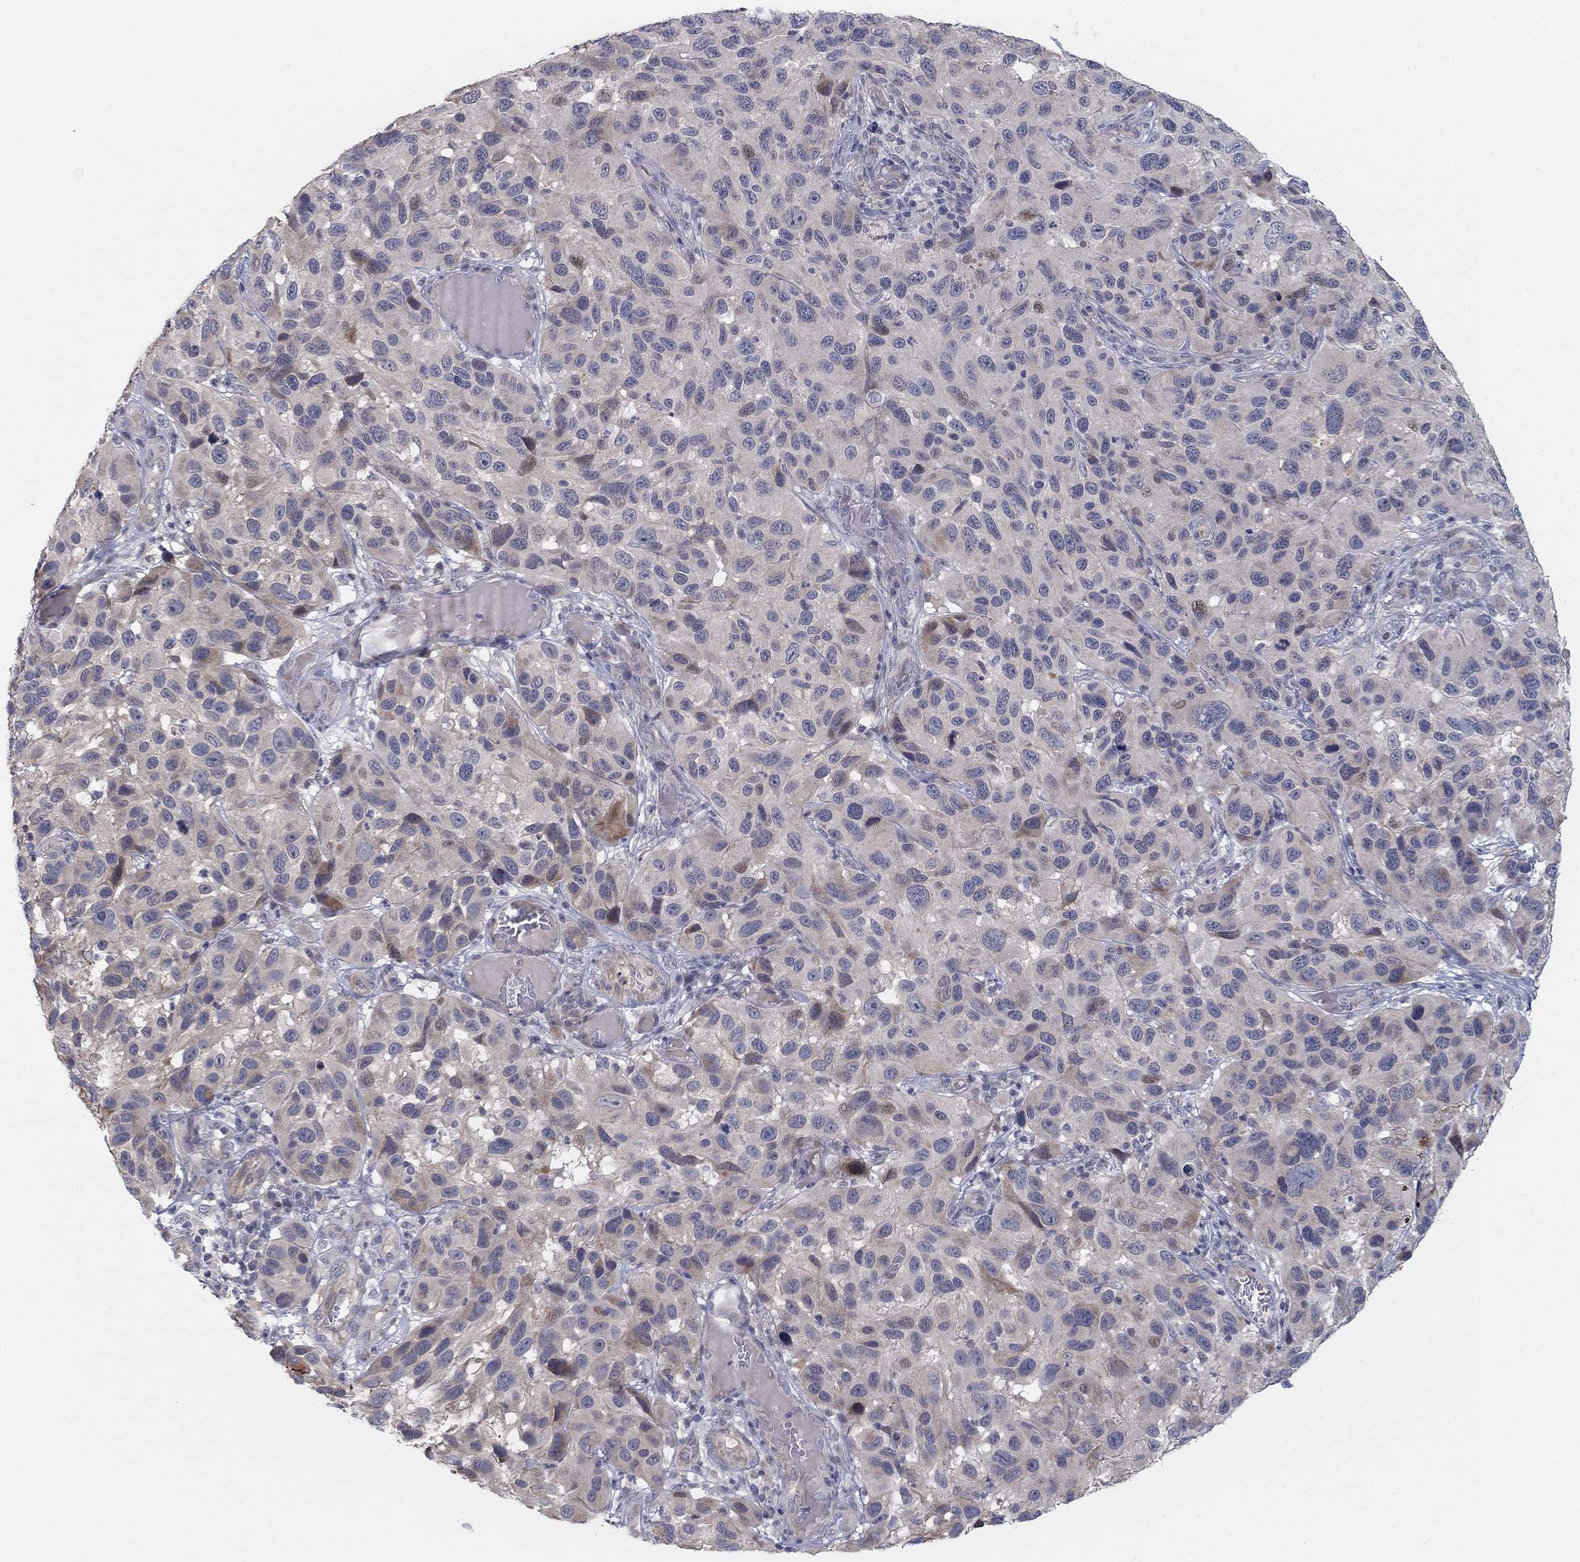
{"staining": {"intensity": "moderate", "quantity": "<25%", "location": "cytoplasmic/membranous"}, "tissue": "melanoma", "cell_type": "Tumor cells", "image_type": "cancer", "snomed": [{"axis": "morphology", "description": "Malignant melanoma, NOS"}, {"axis": "topography", "description": "Skin"}], "caption": "IHC staining of melanoma, which demonstrates low levels of moderate cytoplasmic/membranous staining in approximately <25% of tumor cells indicating moderate cytoplasmic/membranous protein expression. The staining was performed using DAB (3,3'-diaminobenzidine) (brown) for protein detection and nuclei were counterstained in hematoxylin (blue).", "gene": "AMN1", "patient": {"sex": "male", "age": 53}}